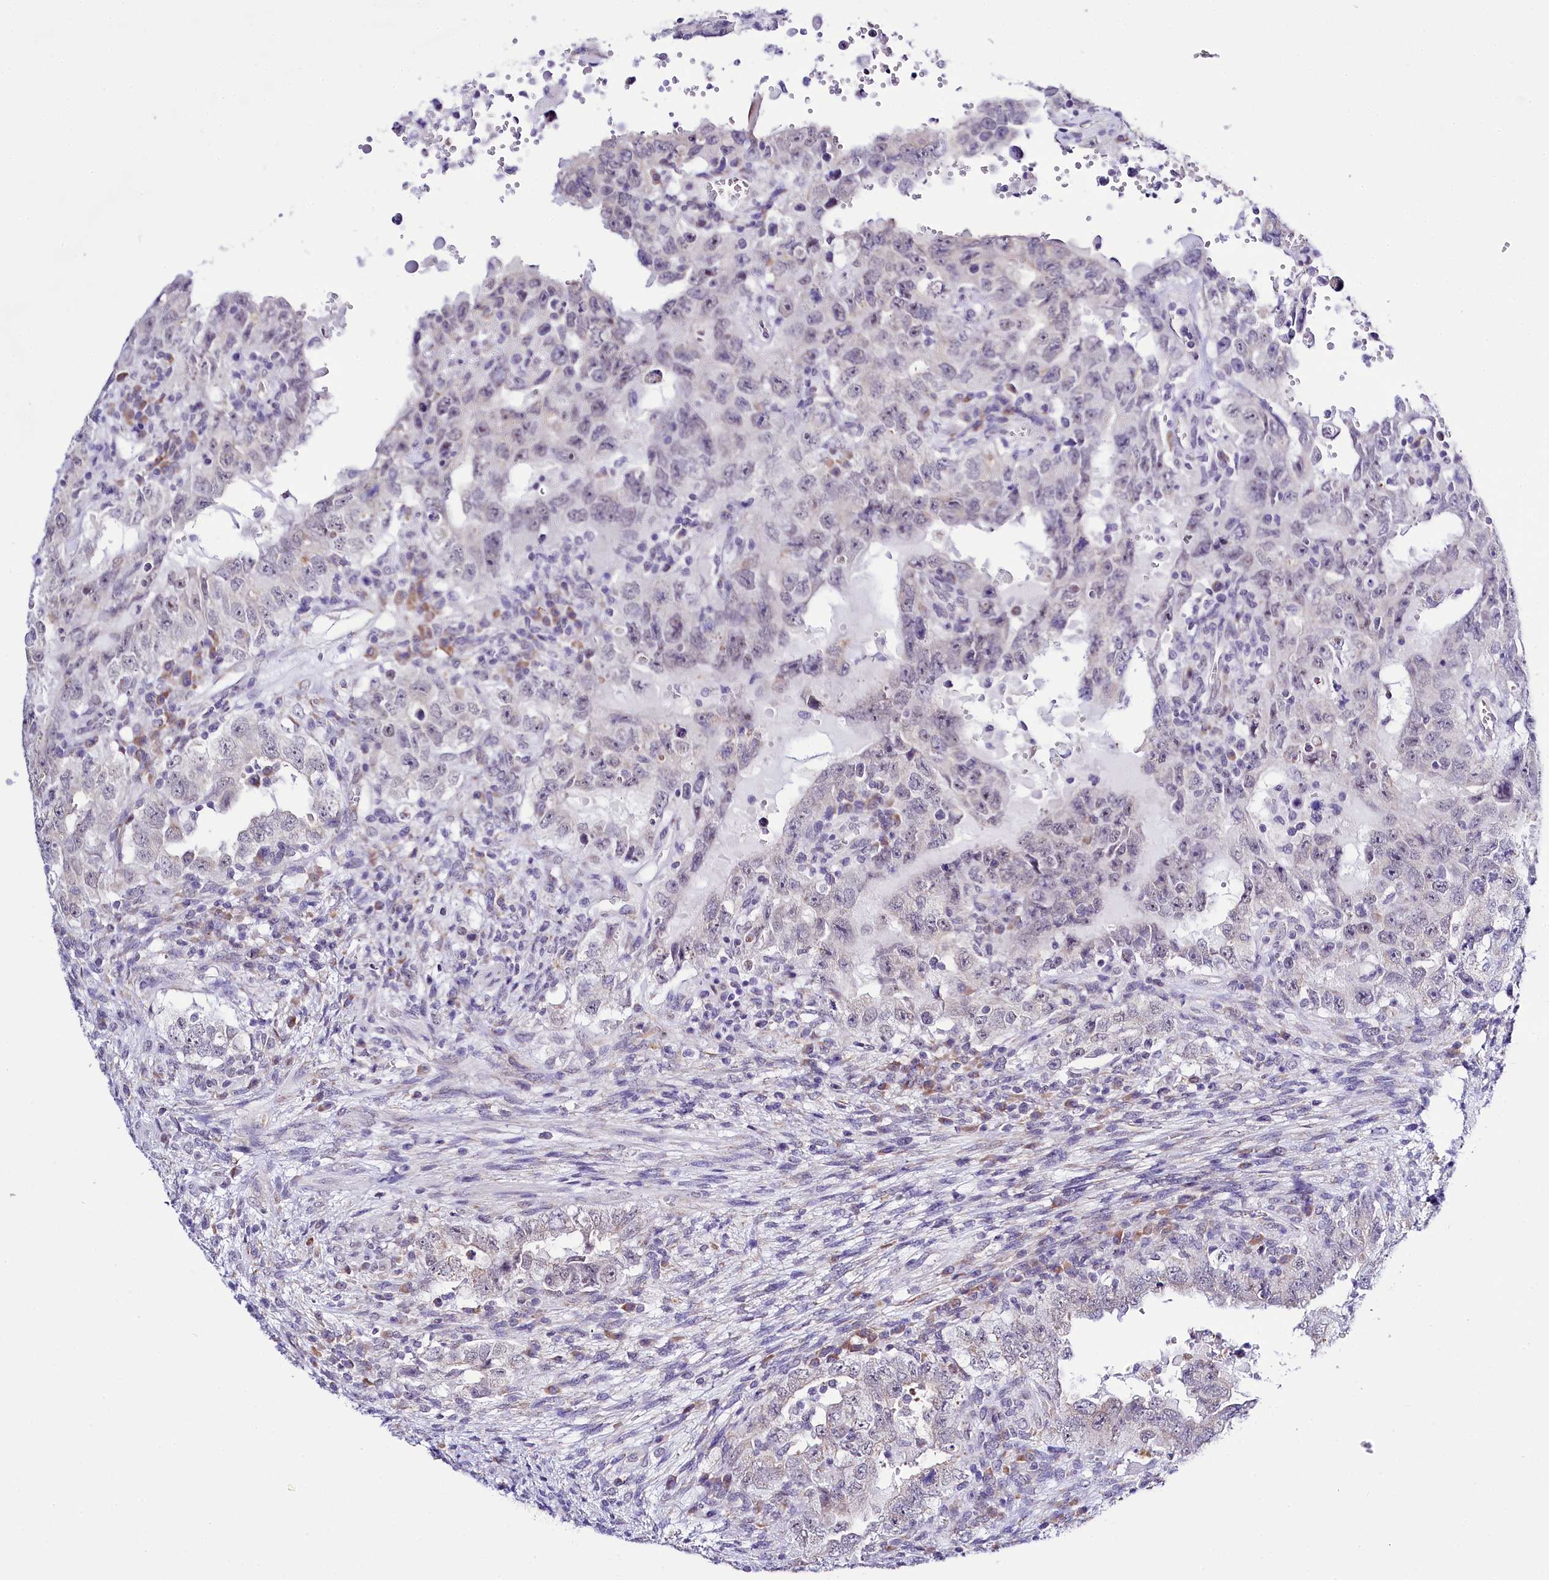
{"staining": {"intensity": "negative", "quantity": "none", "location": "none"}, "tissue": "testis cancer", "cell_type": "Tumor cells", "image_type": "cancer", "snomed": [{"axis": "morphology", "description": "Carcinoma, Embryonal, NOS"}, {"axis": "topography", "description": "Testis"}], "caption": "The image reveals no staining of tumor cells in embryonal carcinoma (testis).", "gene": "SPATS2", "patient": {"sex": "male", "age": 26}}